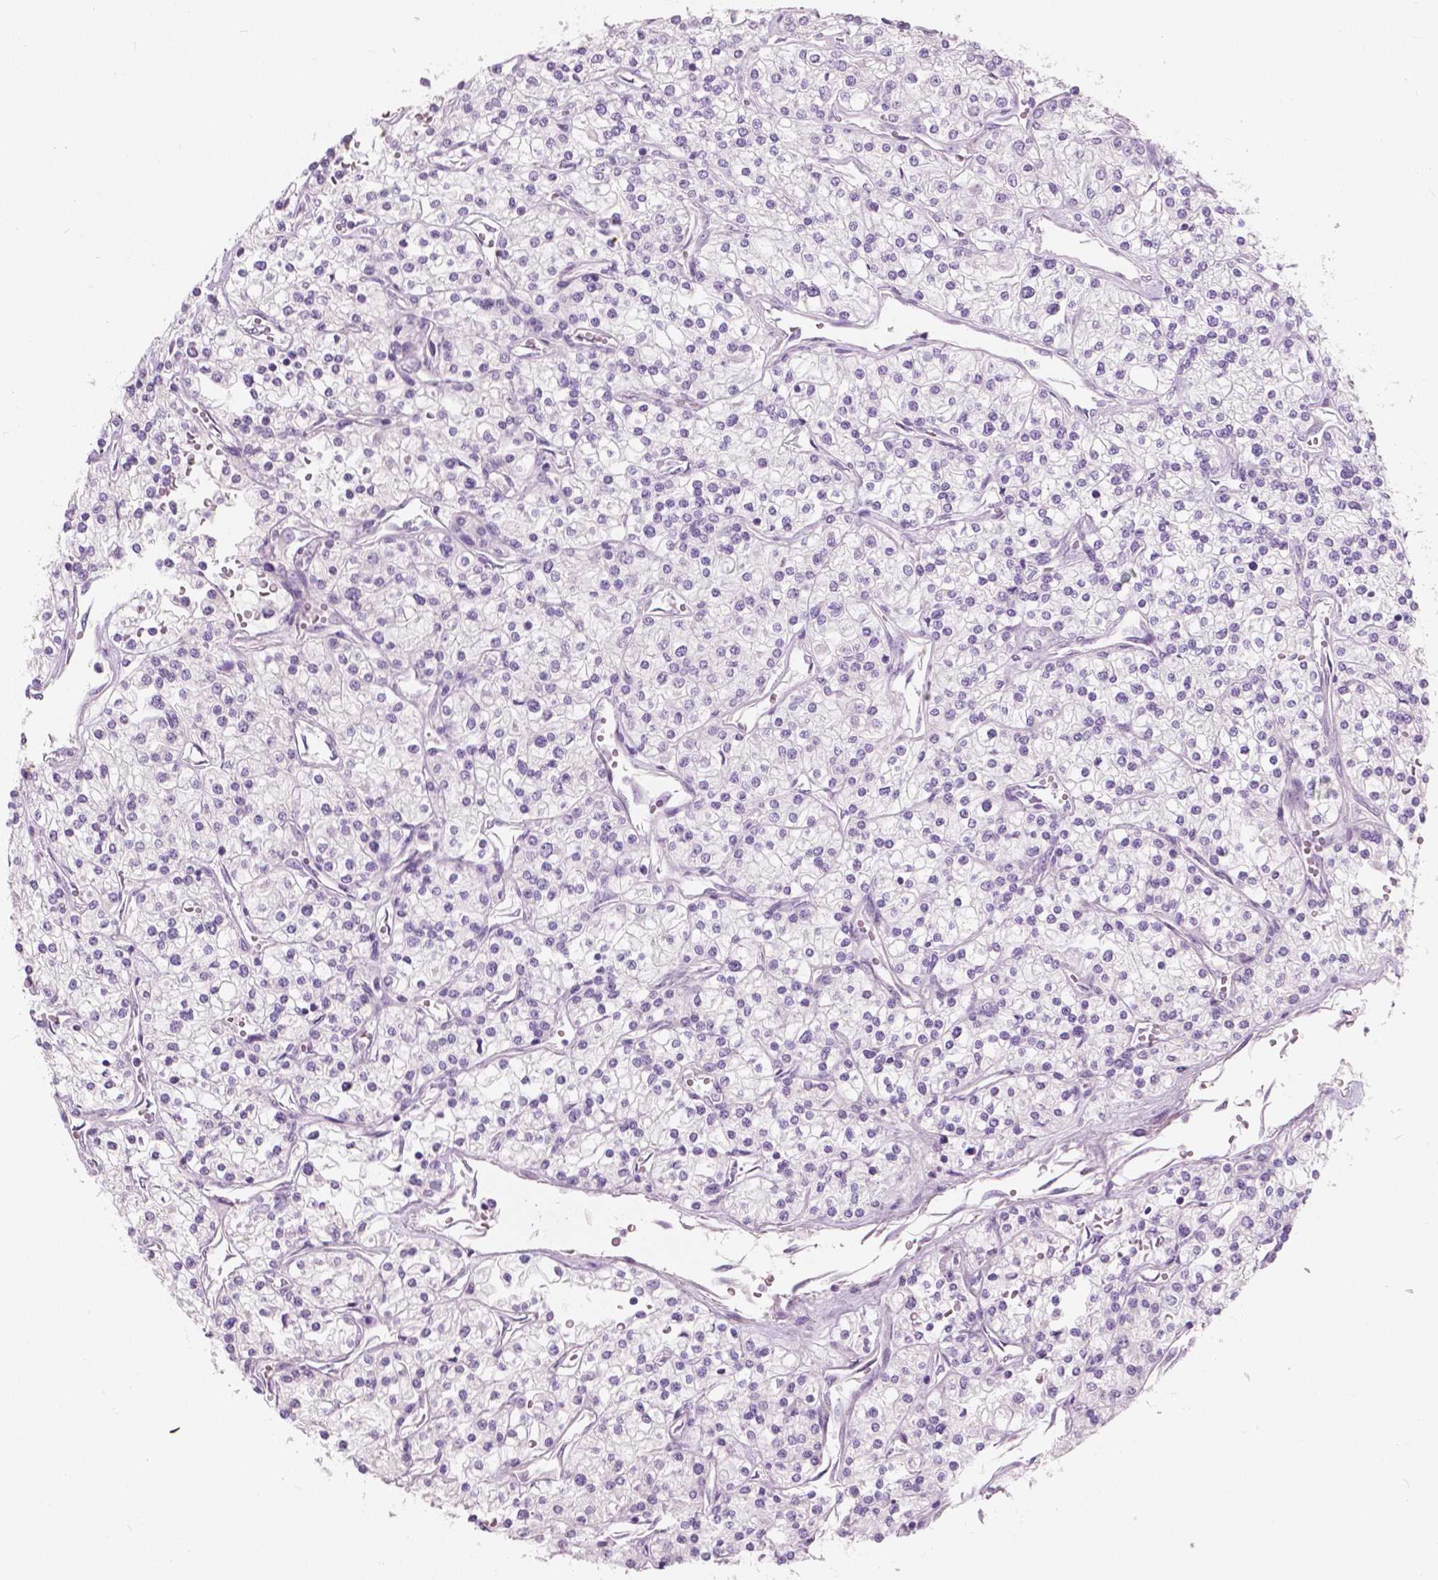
{"staining": {"intensity": "negative", "quantity": "none", "location": "none"}, "tissue": "renal cancer", "cell_type": "Tumor cells", "image_type": "cancer", "snomed": [{"axis": "morphology", "description": "Adenocarcinoma, NOS"}, {"axis": "topography", "description": "Kidney"}], "caption": "Immunohistochemistry (IHC) of renal cancer demonstrates no expression in tumor cells. (DAB (3,3'-diaminobenzidine) immunohistochemistry (IHC), high magnification).", "gene": "A4GNT", "patient": {"sex": "male", "age": 80}}